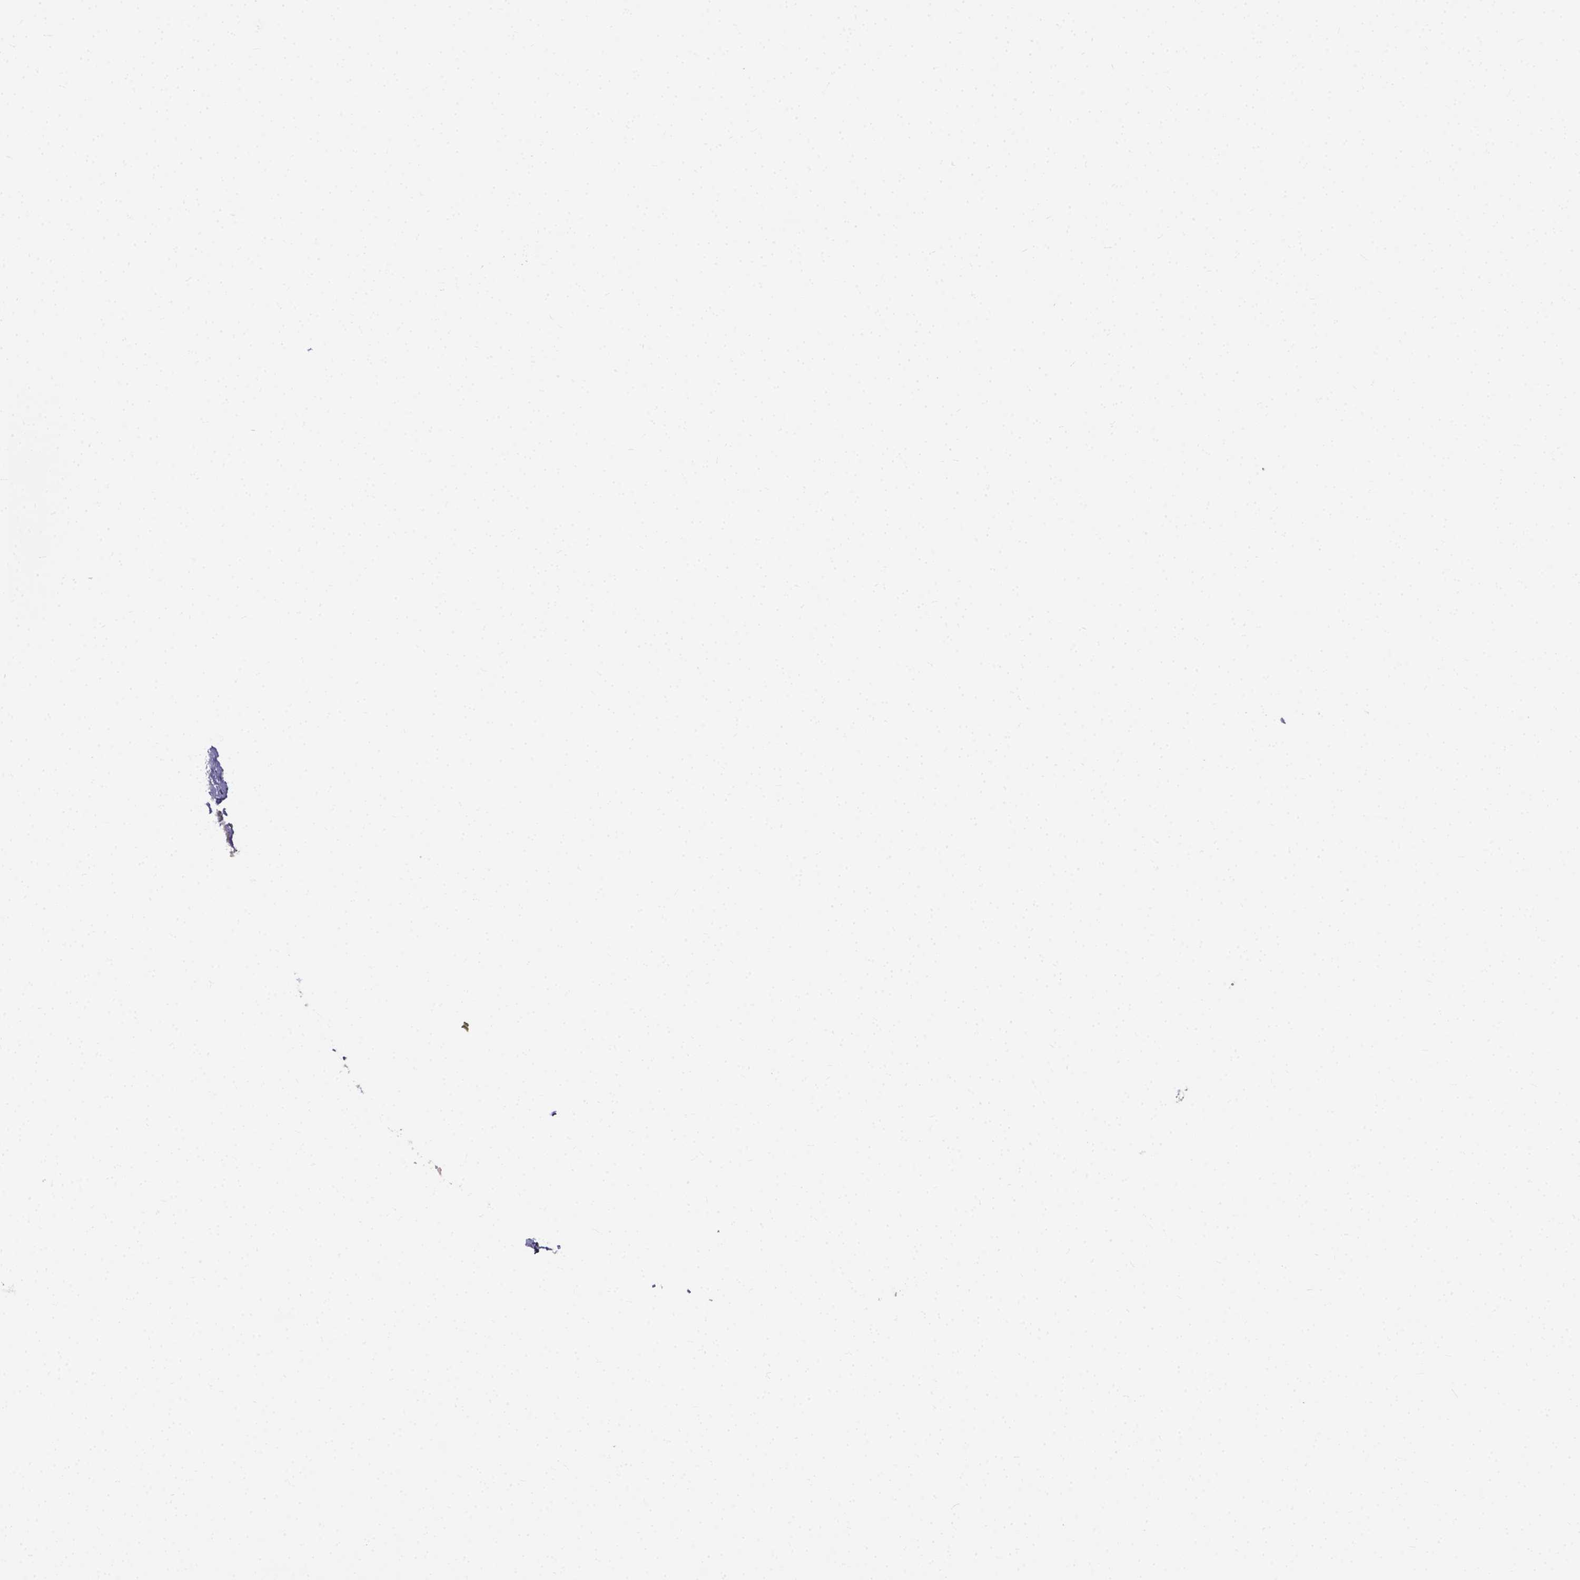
{"staining": {"intensity": "moderate", "quantity": ">75%", "location": "cytoplasmic/membranous"}, "tissue": "adrenal gland", "cell_type": "Glandular cells", "image_type": "normal", "snomed": [{"axis": "morphology", "description": "Normal tissue, NOS"}, {"axis": "topography", "description": "Adrenal gland"}], "caption": "Adrenal gland stained for a protein reveals moderate cytoplasmic/membranous positivity in glandular cells. (DAB IHC, brown staining for protein, blue staining for nuclei).", "gene": "THEMIS", "patient": {"sex": "male", "age": 53}}